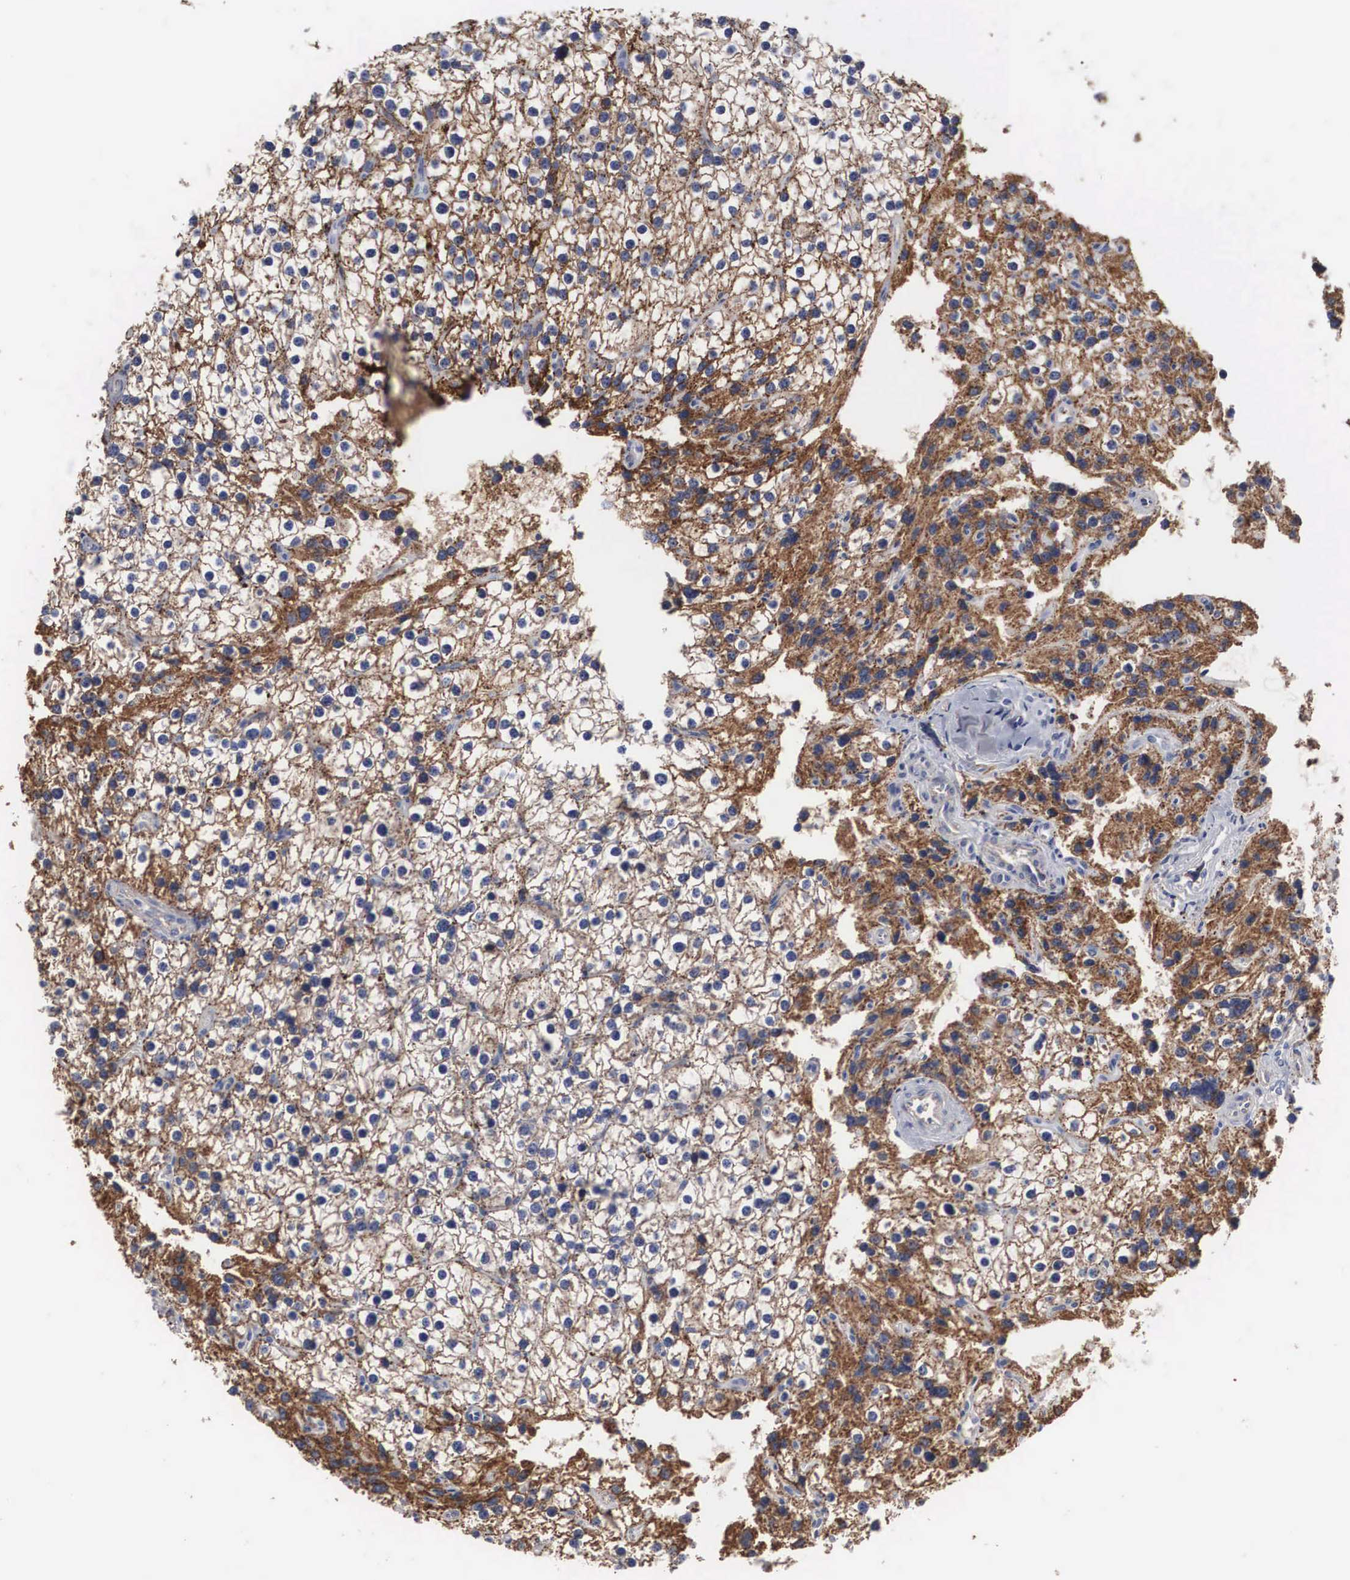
{"staining": {"intensity": "strong", "quantity": ">75%", "location": "cytoplasmic/membranous"}, "tissue": "parathyroid gland", "cell_type": "Glandular cells", "image_type": "normal", "snomed": [{"axis": "morphology", "description": "Normal tissue, NOS"}, {"axis": "topography", "description": "Parathyroid gland"}], "caption": "Immunohistochemistry (IHC) (DAB) staining of normal parathyroid gland exhibits strong cytoplasmic/membranous protein expression in approximately >75% of glandular cells.", "gene": "LGALS3BP", "patient": {"sex": "female", "age": 54}}